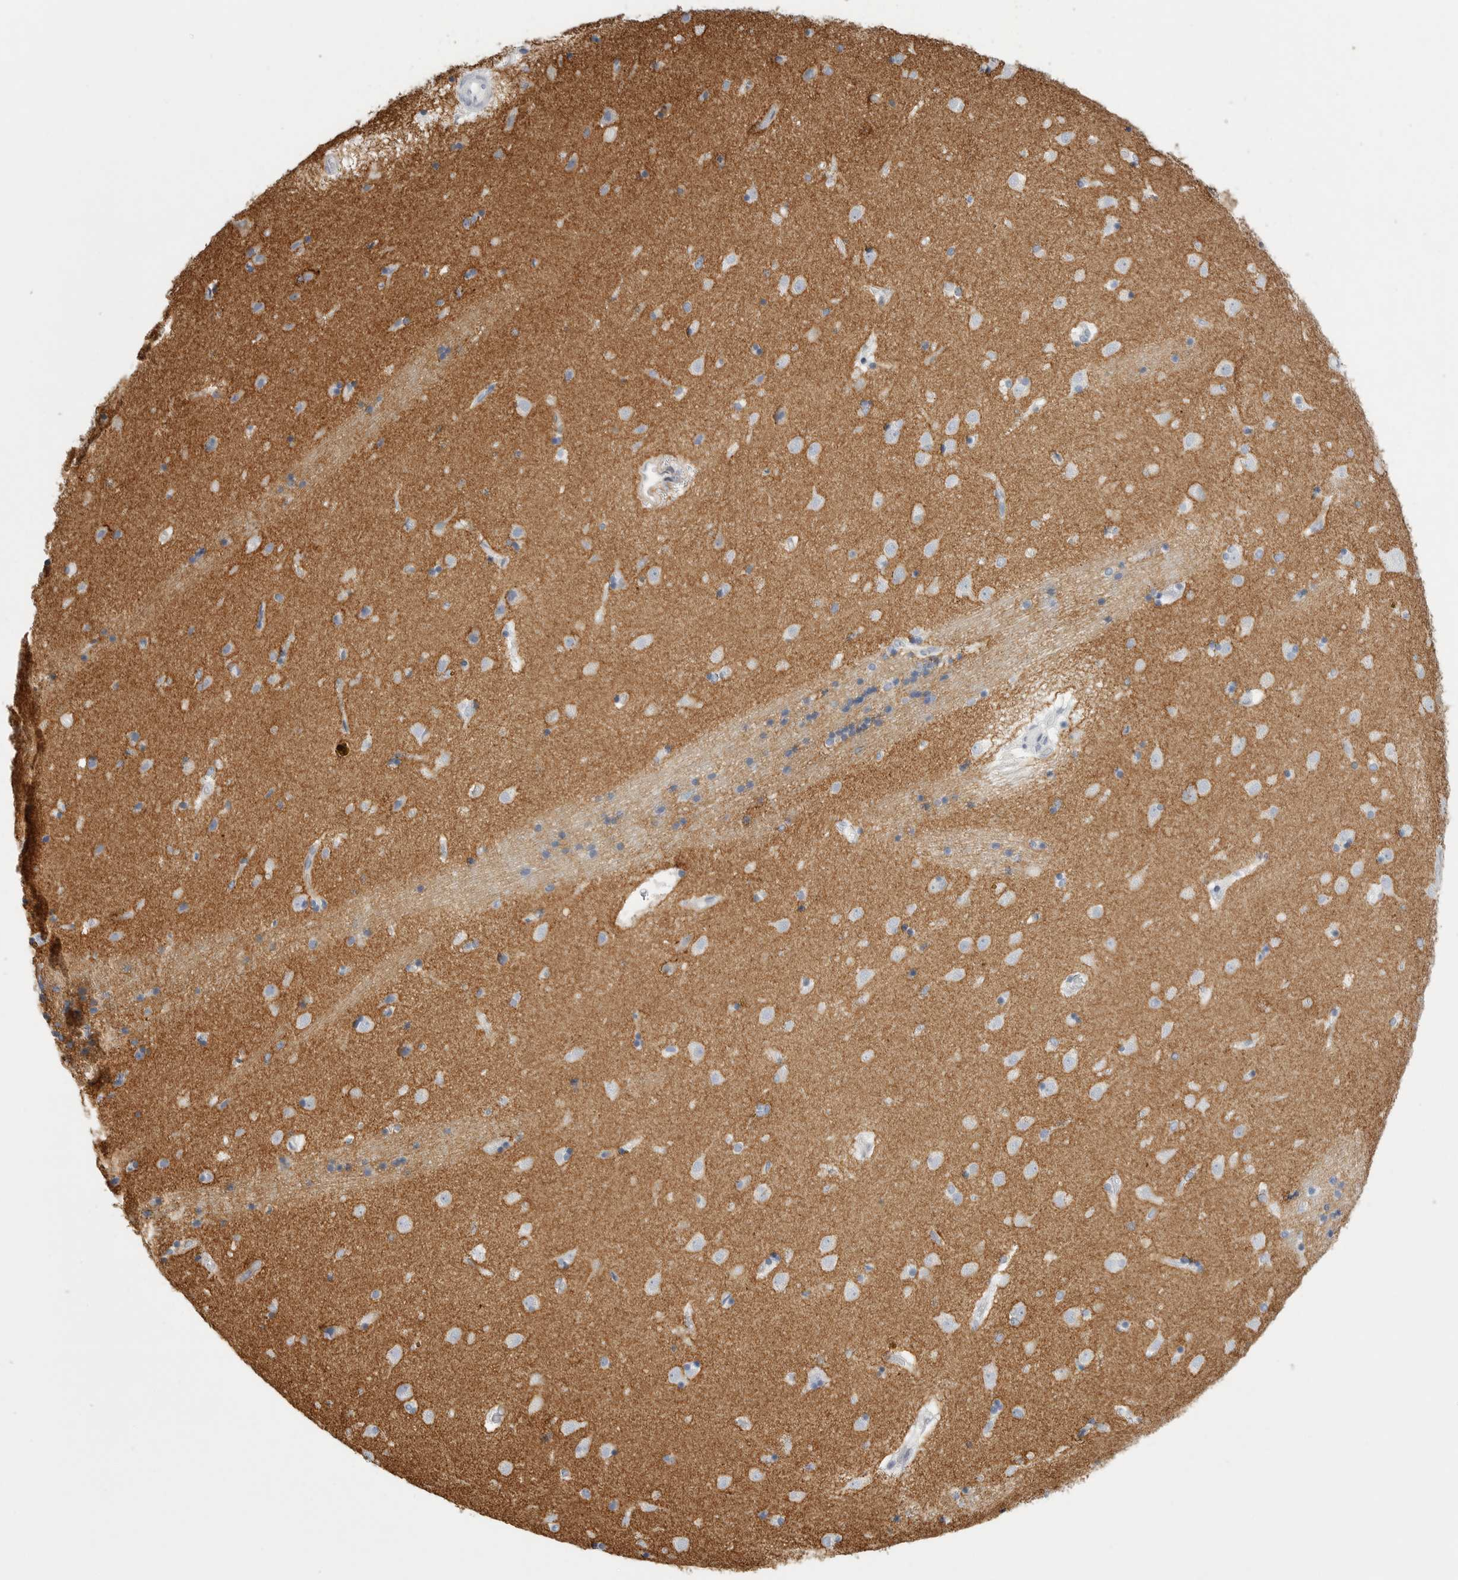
{"staining": {"intensity": "negative", "quantity": "none", "location": "none"}, "tissue": "caudate", "cell_type": "Glial cells", "image_type": "normal", "snomed": [{"axis": "morphology", "description": "Normal tissue, NOS"}, {"axis": "topography", "description": "Lateral ventricle wall"}], "caption": "Immunohistochemistry micrograph of unremarkable caudate: caudate stained with DAB exhibits no significant protein positivity in glial cells.", "gene": "TNR", "patient": {"sex": "male", "age": 70}}